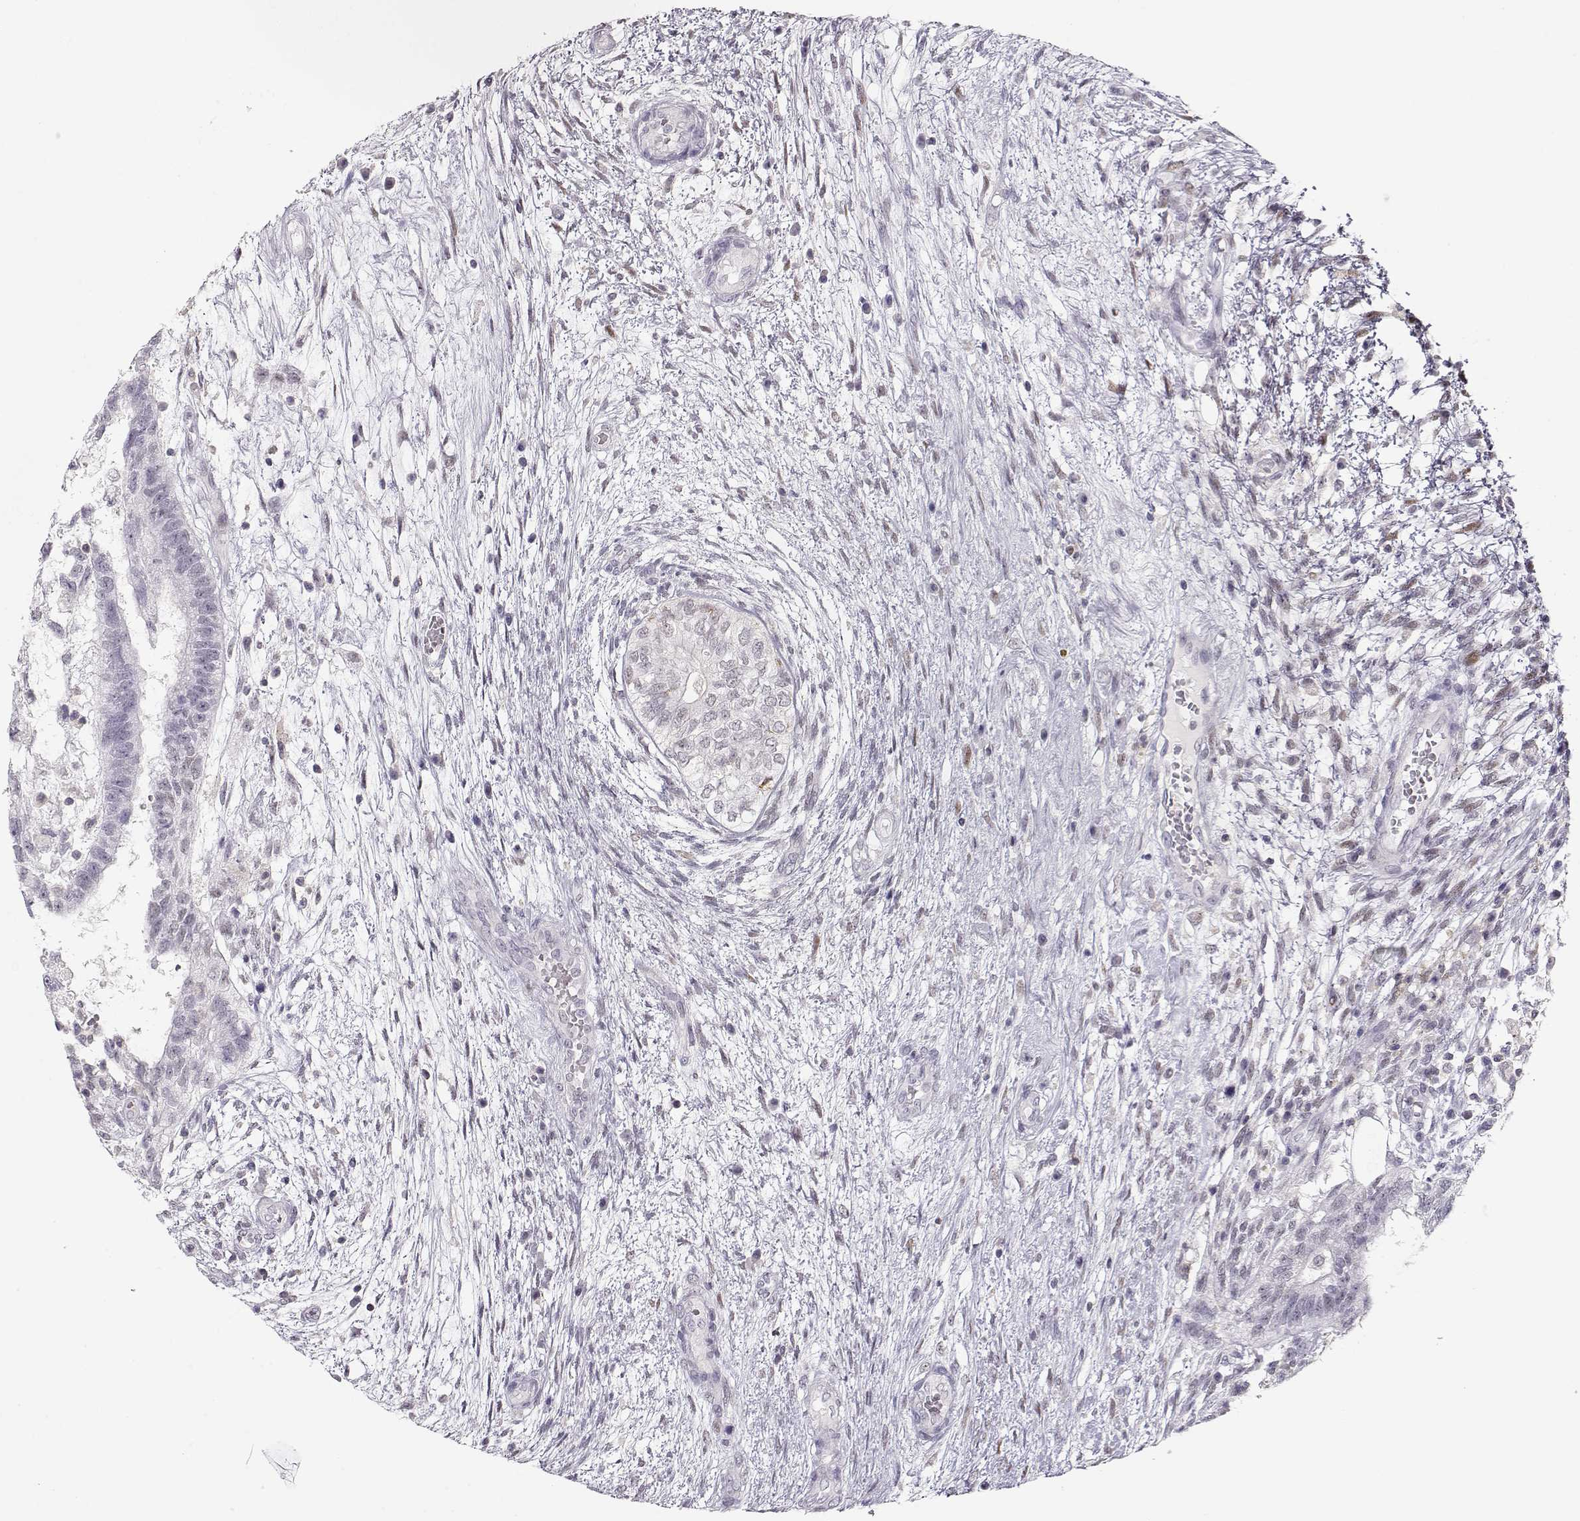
{"staining": {"intensity": "negative", "quantity": "none", "location": "none"}, "tissue": "testis cancer", "cell_type": "Tumor cells", "image_type": "cancer", "snomed": [{"axis": "morphology", "description": "Normal tissue, NOS"}, {"axis": "morphology", "description": "Carcinoma, Embryonal, NOS"}, {"axis": "topography", "description": "Testis"}, {"axis": "topography", "description": "Epididymis"}], "caption": "DAB (3,3'-diaminobenzidine) immunohistochemical staining of human embryonal carcinoma (testis) demonstrates no significant staining in tumor cells.", "gene": "TEPP", "patient": {"sex": "male", "age": 32}}